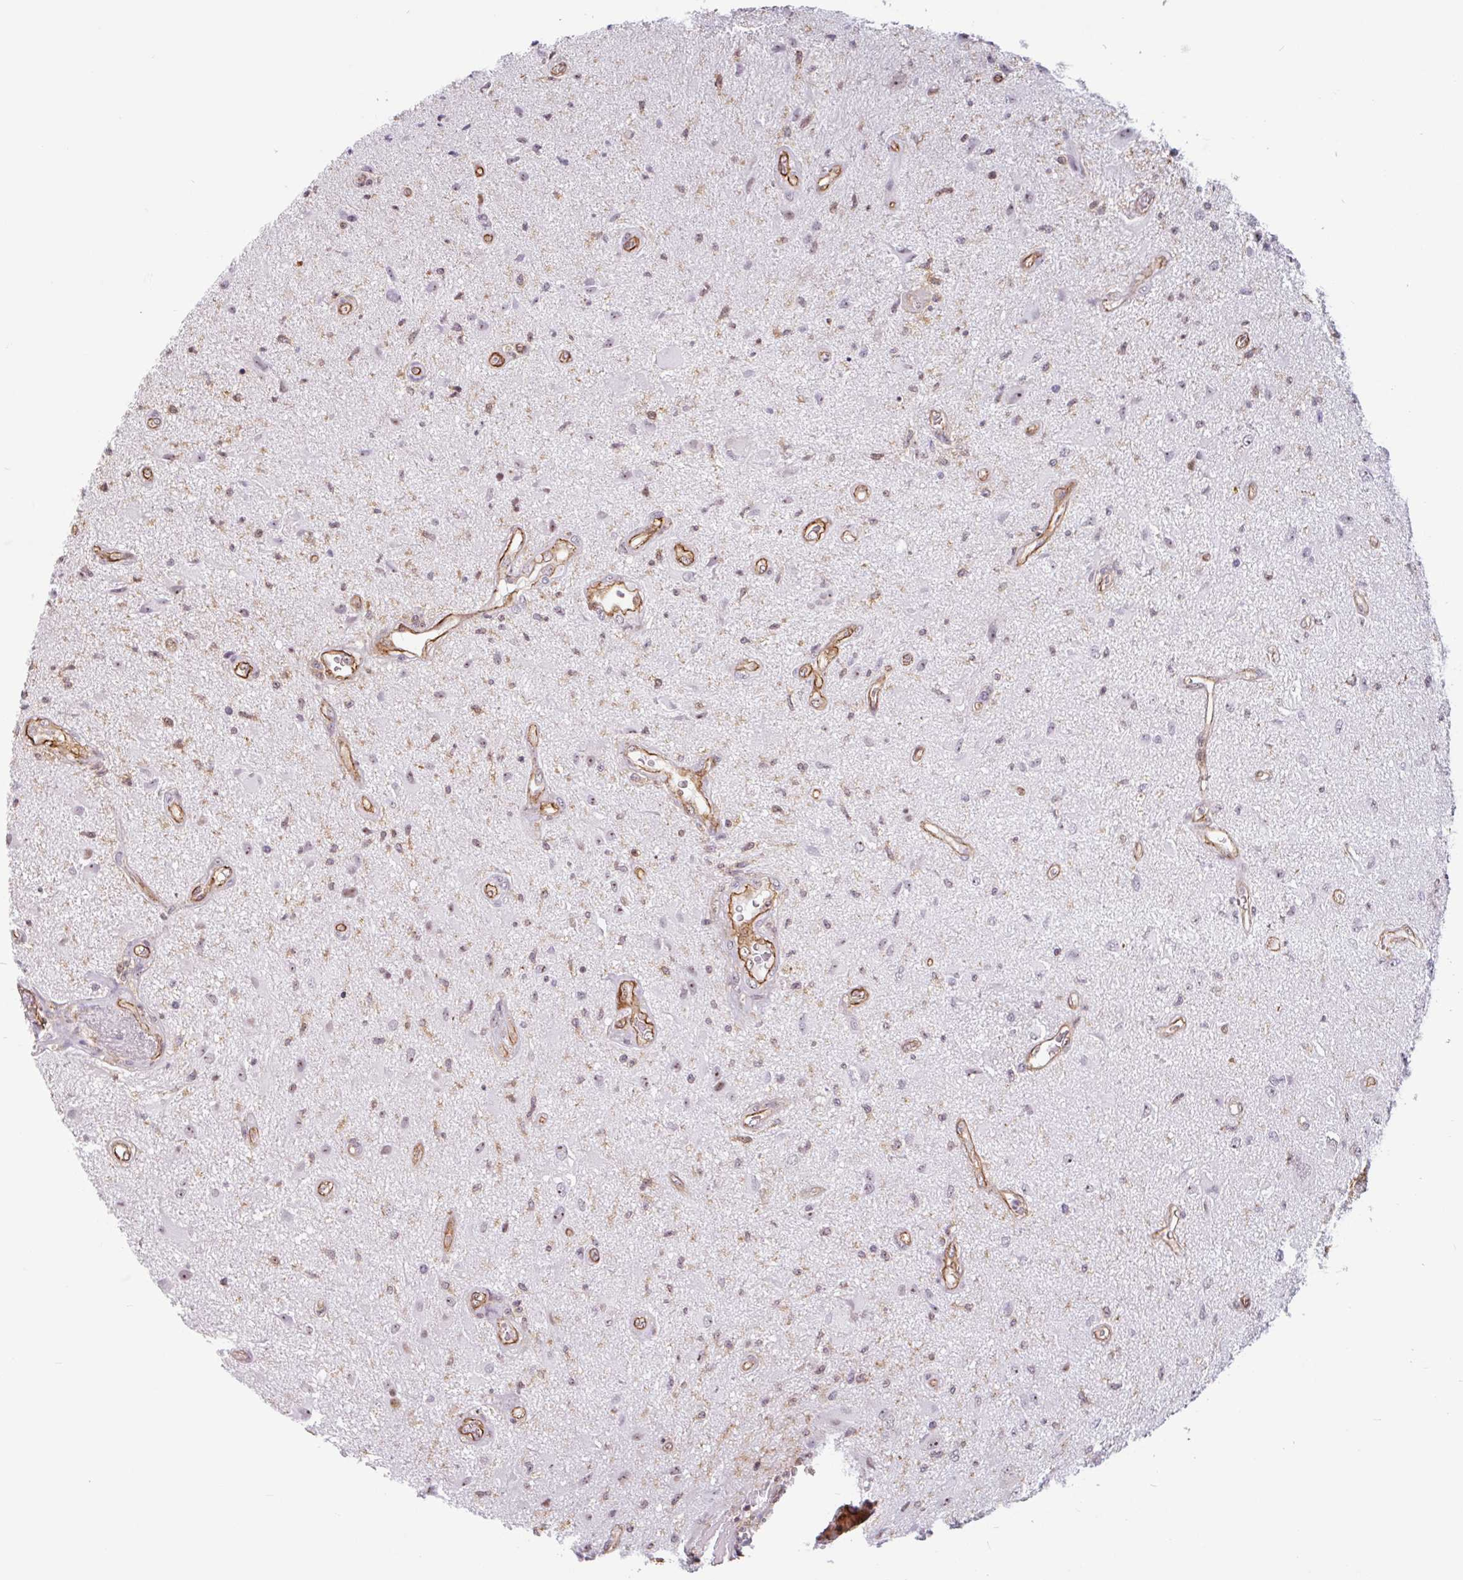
{"staining": {"intensity": "moderate", "quantity": "<25%", "location": "nuclear"}, "tissue": "glioma", "cell_type": "Tumor cells", "image_type": "cancer", "snomed": [{"axis": "morphology", "description": "Glioma, malignant, High grade"}, {"axis": "topography", "description": "Brain"}], "caption": "Approximately <25% of tumor cells in malignant glioma (high-grade) display moderate nuclear protein expression as visualized by brown immunohistochemical staining.", "gene": "ZNF689", "patient": {"sex": "male", "age": 67}}